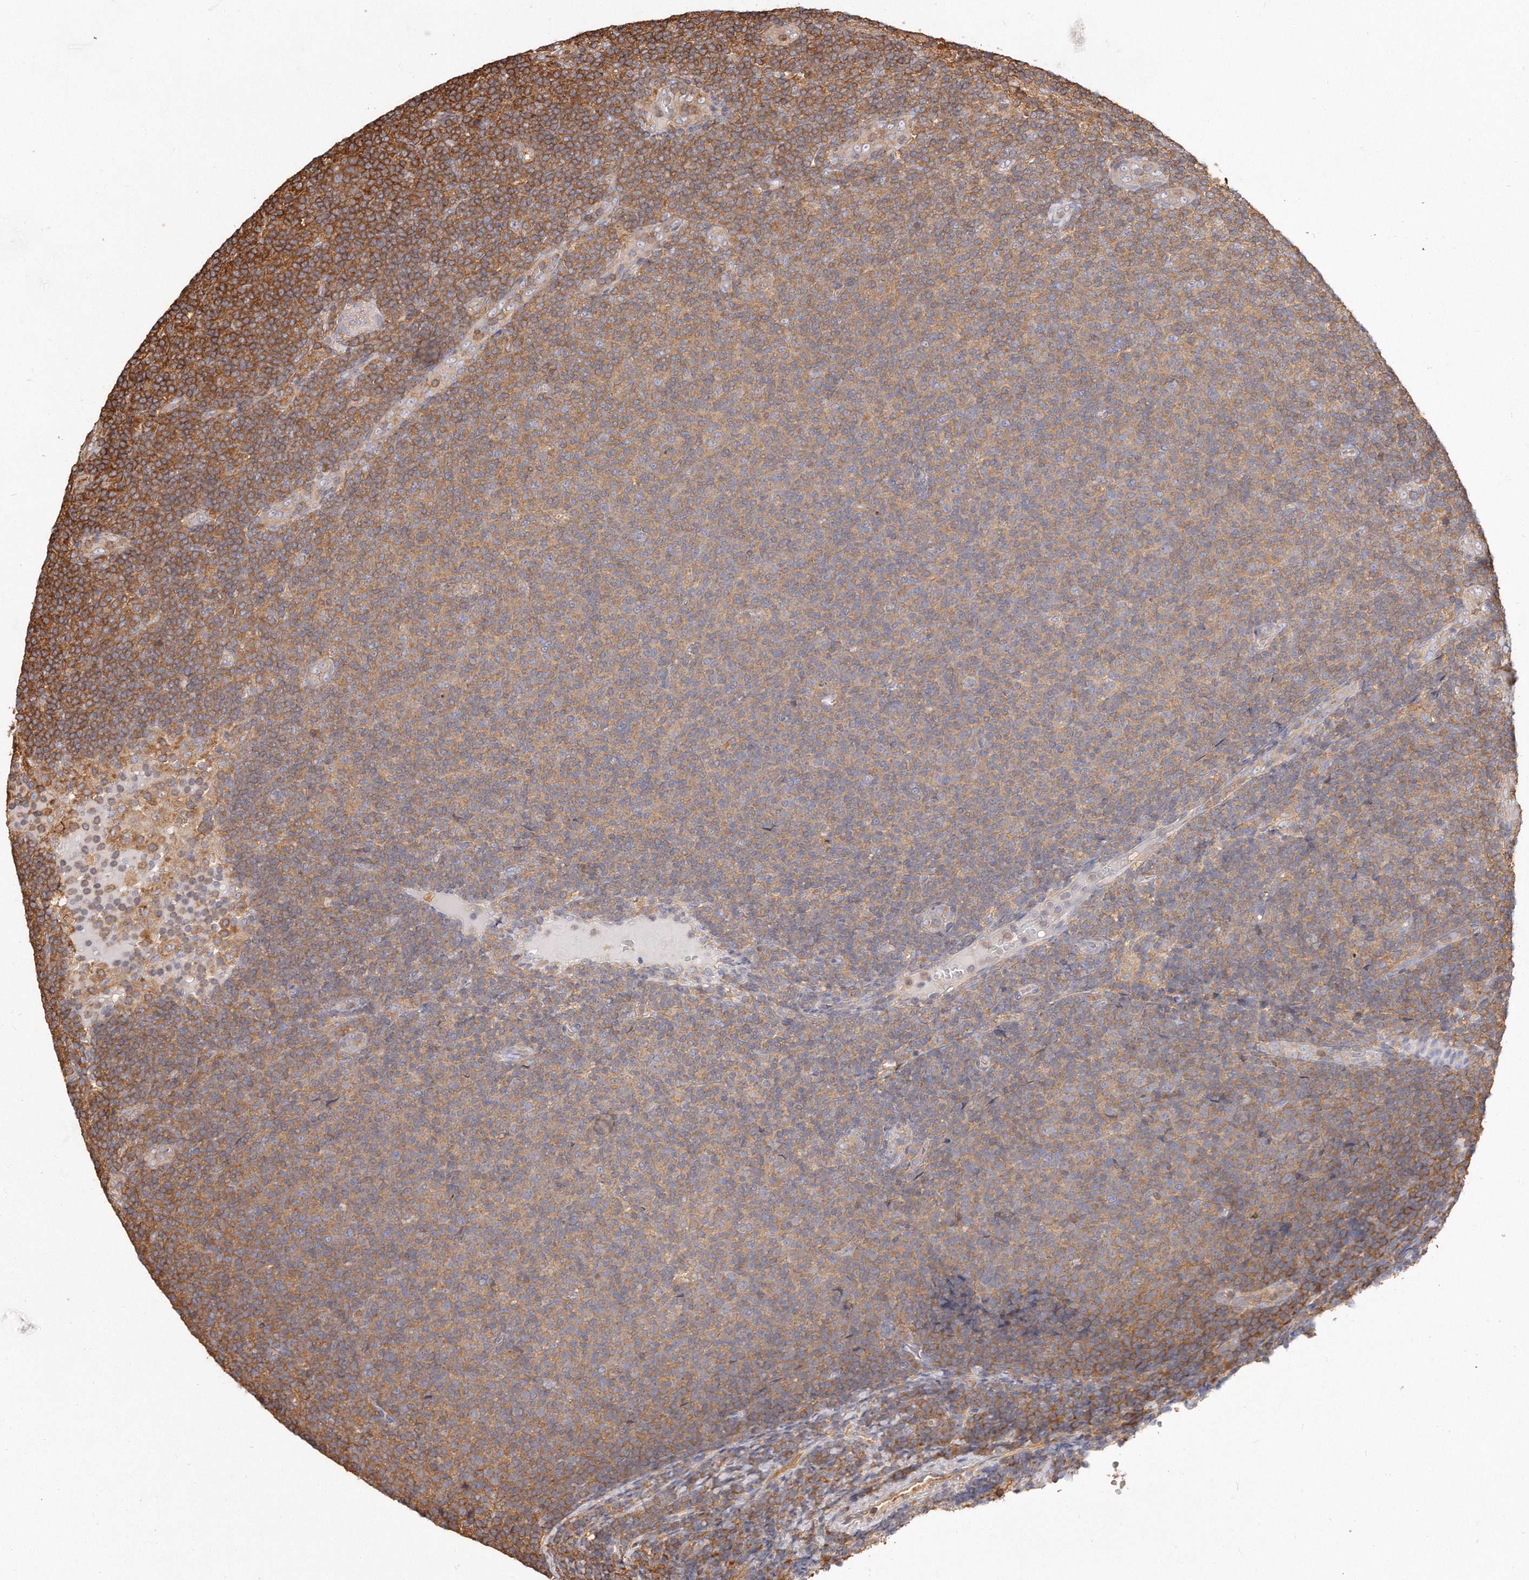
{"staining": {"intensity": "moderate", "quantity": "<25%", "location": "cytoplasmic/membranous"}, "tissue": "lymphoma", "cell_type": "Tumor cells", "image_type": "cancer", "snomed": [{"axis": "morphology", "description": "Malignant lymphoma, non-Hodgkin's type, Low grade"}, {"axis": "topography", "description": "Lymph node"}], "caption": "Immunohistochemistry (IHC) micrograph of lymphoma stained for a protein (brown), which exhibits low levels of moderate cytoplasmic/membranous positivity in about <25% of tumor cells.", "gene": "CAP1", "patient": {"sex": "male", "age": 66}}